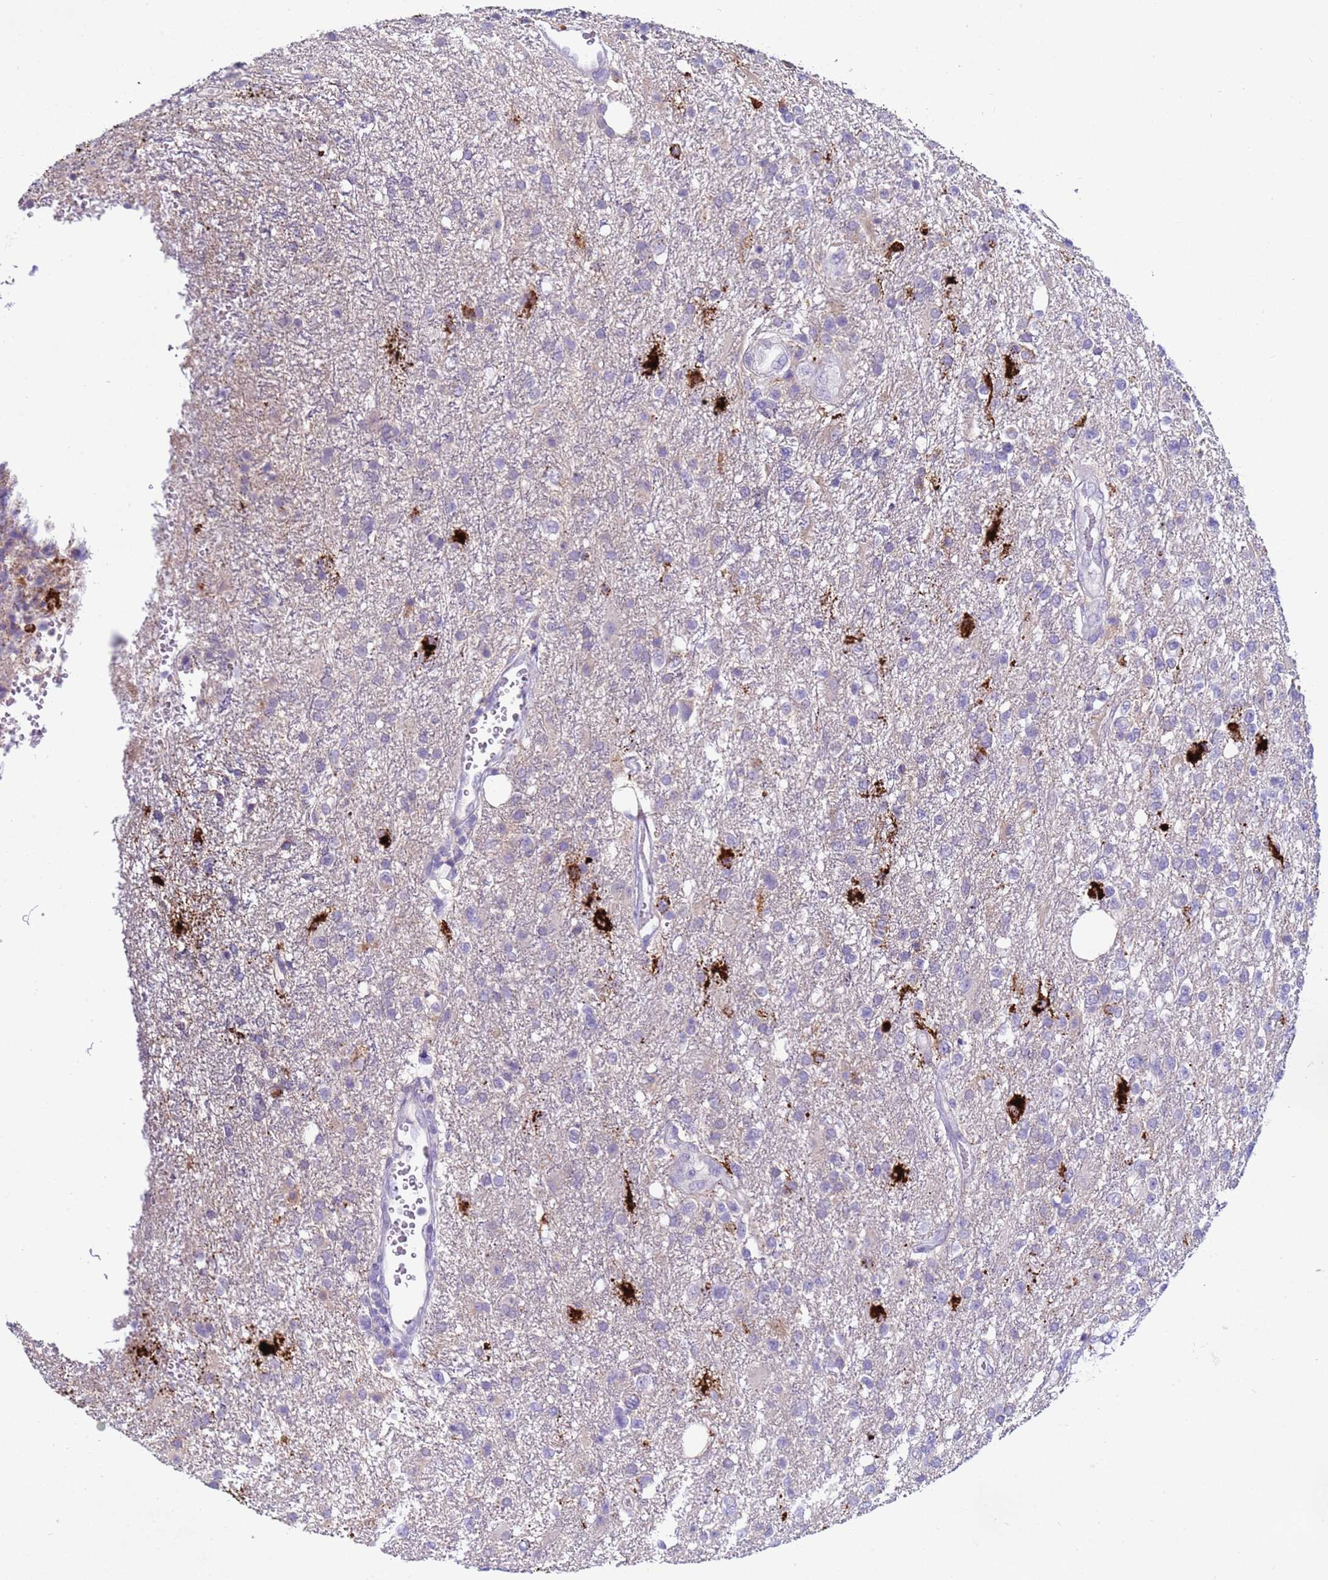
{"staining": {"intensity": "negative", "quantity": "none", "location": "none"}, "tissue": "glioma", "cell_type": "Tumor cells", "image_type": "cancer", "snomed": [{"axis": "morphology", "description": "Glioma, malignant, High grade"}, {"axis": "topography", "description": "Brain"}], "caption": "Malignant high-grade glioma was stained to show a protein in brown. There is no significant staining in tumor cells.", "gene": "TRIM51", "patient": {"sex": "male", "age": 56}}